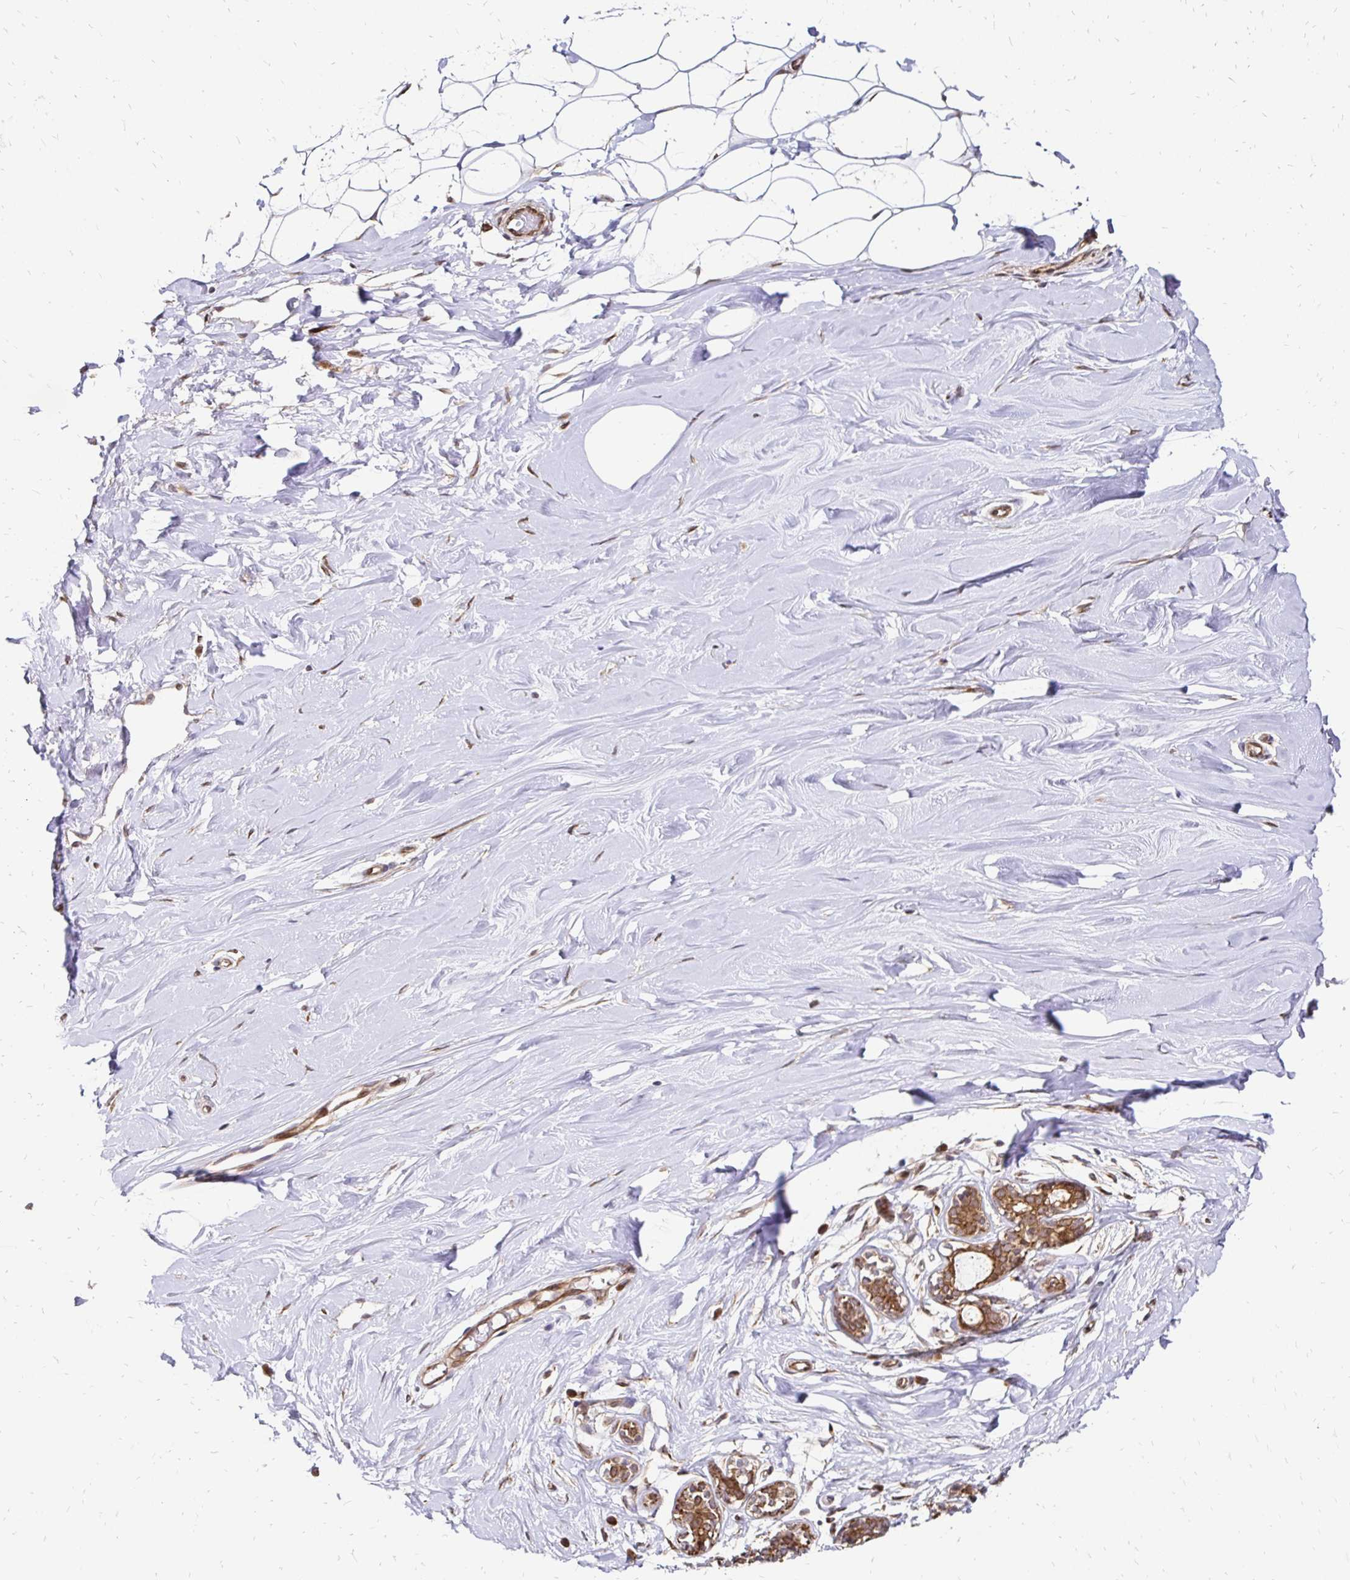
{"staining": {"intensity": "moderate", "quantity": "<25%", "location": "cytoplasmic/membranous"}, "tissue": "breast", "cell_type": "Adipocytes", "image_type": "normal", "snomed": [{"axis": "morphology", "description": "Normal tissue, NOS"}, {"axis": "topography", "description": "Breast"}], "caption": "Immunohistochemical staining of normal human breast exhibits low levels of moderate cytoplasmic/membranous staining in approximately <25% of adipocytes.", "gene": "ZW10", "patient": {"sex": "female", "age": 27}}